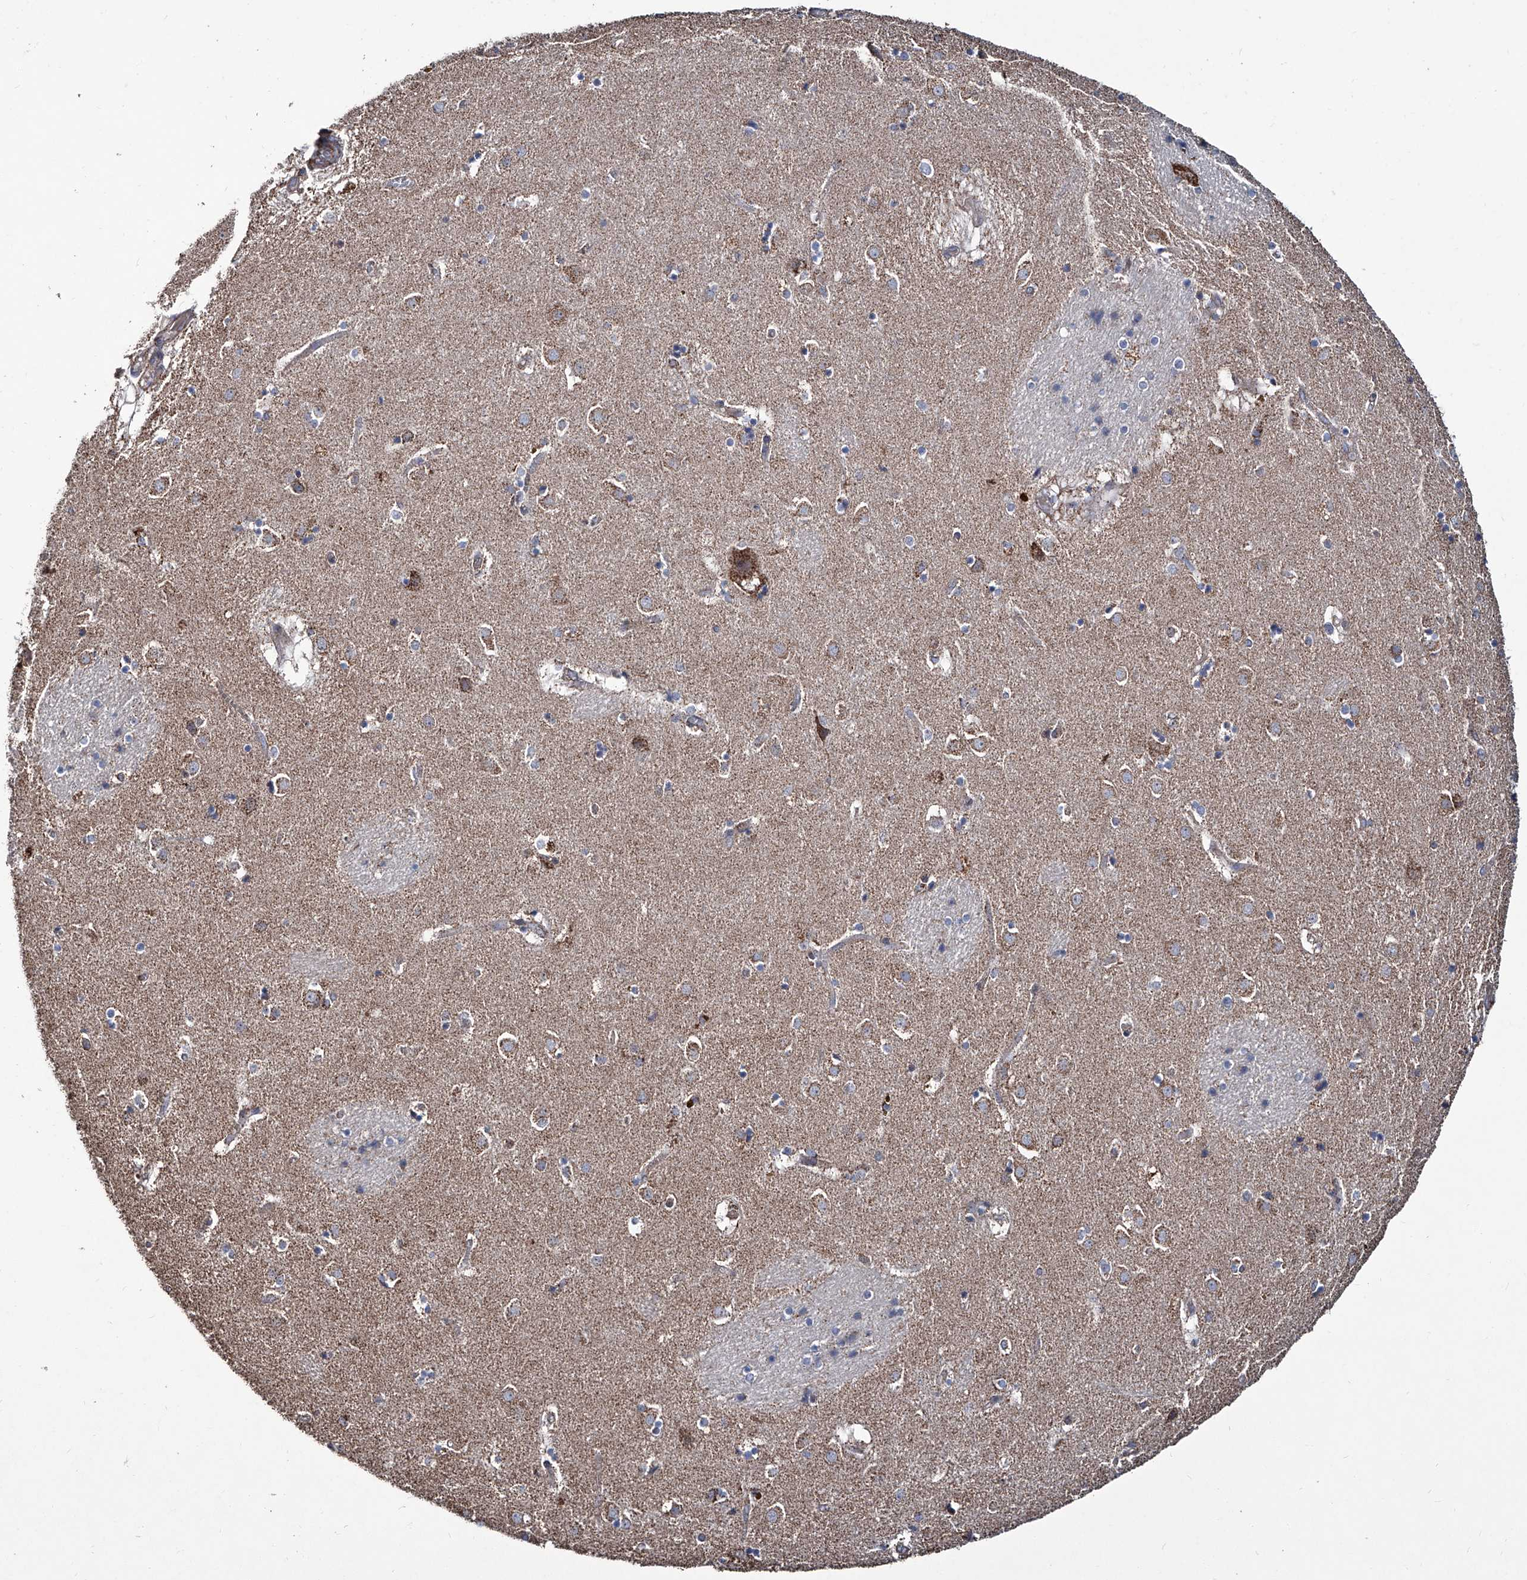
{"staining": {"intensity": "moderate", "quantity": "25%-75%", "location": "cytoplasmic/membranous"}, "tissue": "caudate", "cell_type": "Glial cells", "image_type": "normal", "snomed": [{"axis": "morphology", "description": "Normal tissue, NOS"}, {"axis": "topography", "description": "Lateral ventricle wall"}], "caption": "About 25%-75% of glial cells in unremarkable human caudate show moderate cytoplasmic/membranous protein staining as visualized by brown immunohistochemical staining.", "gene": "NHS", "patient": {"sex": "male", "age": 70}}